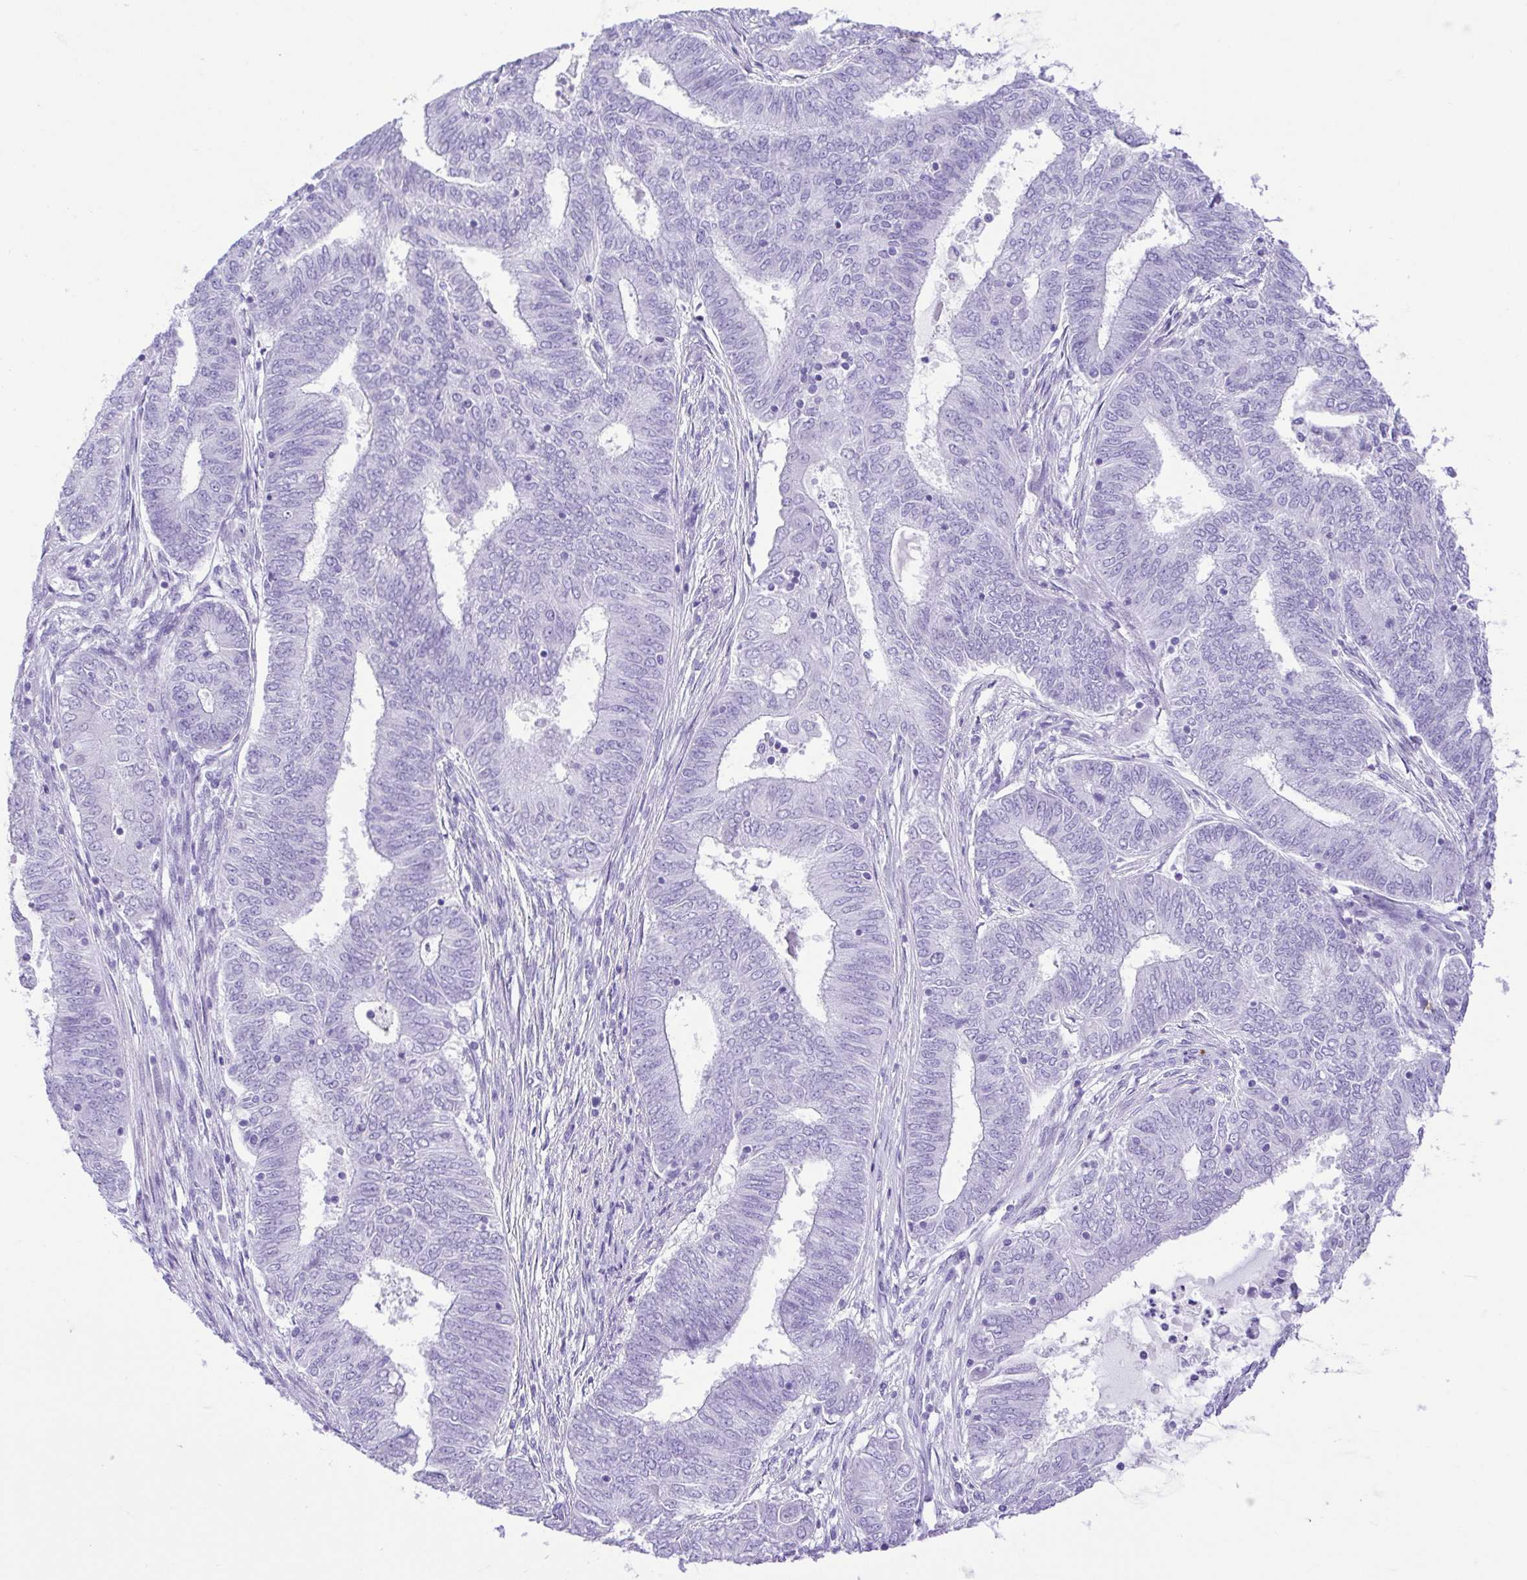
{"staining": {"intensity": "negative", "quantity": "none", "location": "none"}, "tissue": "endometrial cancer", "cell_type": "Tumor cells", "image_type": "cancer", "snomed": [{"axis": "morphology", "description": "Adenocarcinoma, NOS"}, {"axis": "topography", "description": "Endometrium"}], "caption": "Immunohistochemical staining of human endometrial cancer (adenocarcinoma) displays no significant positivity in tumor cells.", "gene": "CDSN", "patient": {"sex": "female", "age": 62}}